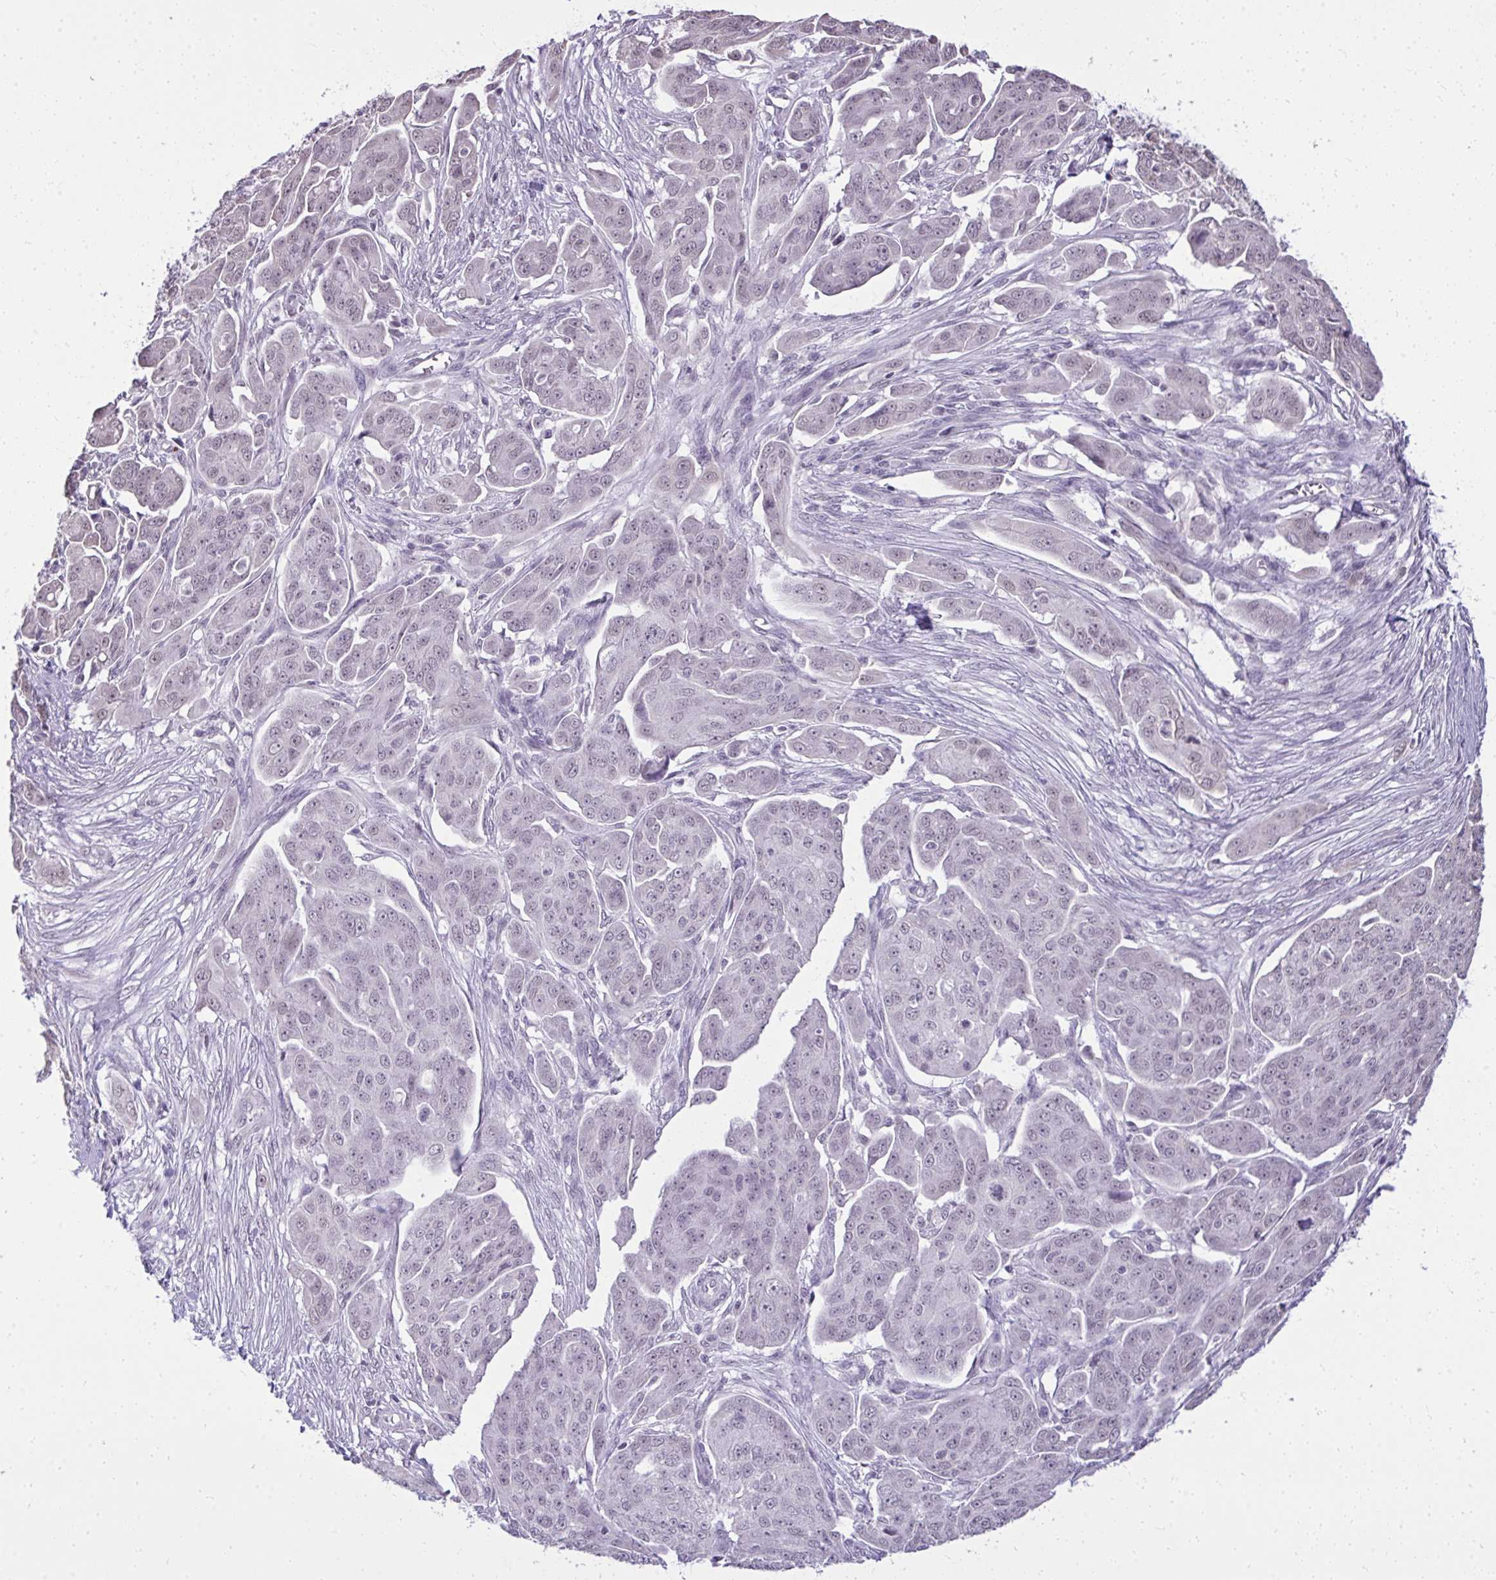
{"staining": {"intensity": "negative", "quantity": "none", "location": "none"}, "tissue": "ovarian cancer", "cell_type": "Tumor cells", "image_type": "cancer", "snomed": [{"axis": "morphology", "description": "Carcinoma, endometroid"}, {"axis": "topography", "description": "Ovary"}], "caption": "Immunohistochemistry (IHC) of human endometroid carcinoma (ovarian) exhibits no positivity in tumor cells.", "gene": "NPPA", "patient": {"sex": "female", "age": 70}}